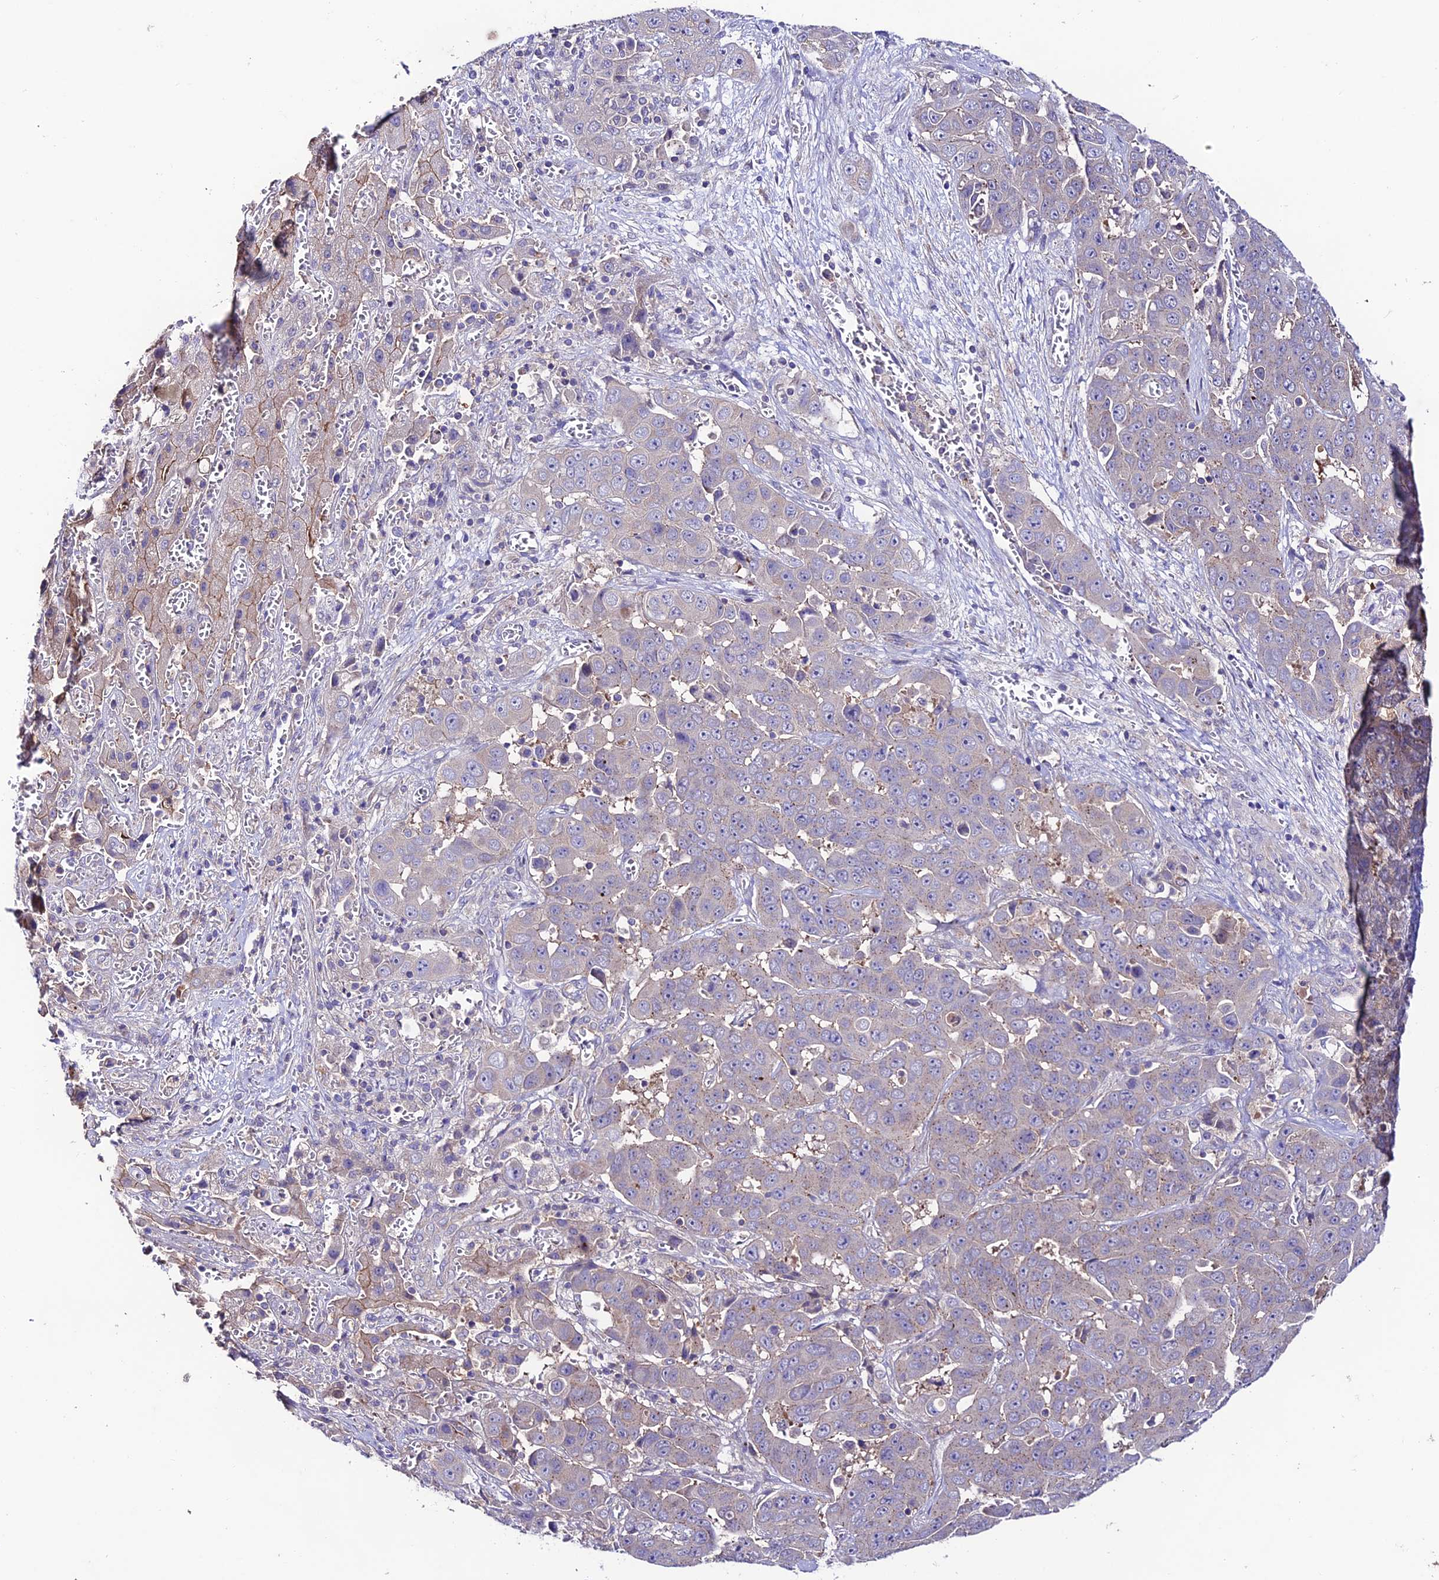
{"staining": {"intensity": "weak", "quantity": "<25%", "location": "cytoplasmic/membranous"}, "tissue": "liver cancer", "cell_type": "Tumor cells", "image_type": "cancer", "snomed": [{"axis": "morphology", "description": "Cholangiocarcinoma"}, {"axis": "topography", "description": "Liver"}], "caption": "Immunohistochemistry (IHC) of liver cancer demonstrates no positivity in tumor cells.", "gene": "BRME1", "patient": {"sex": "female", "age": 52}}